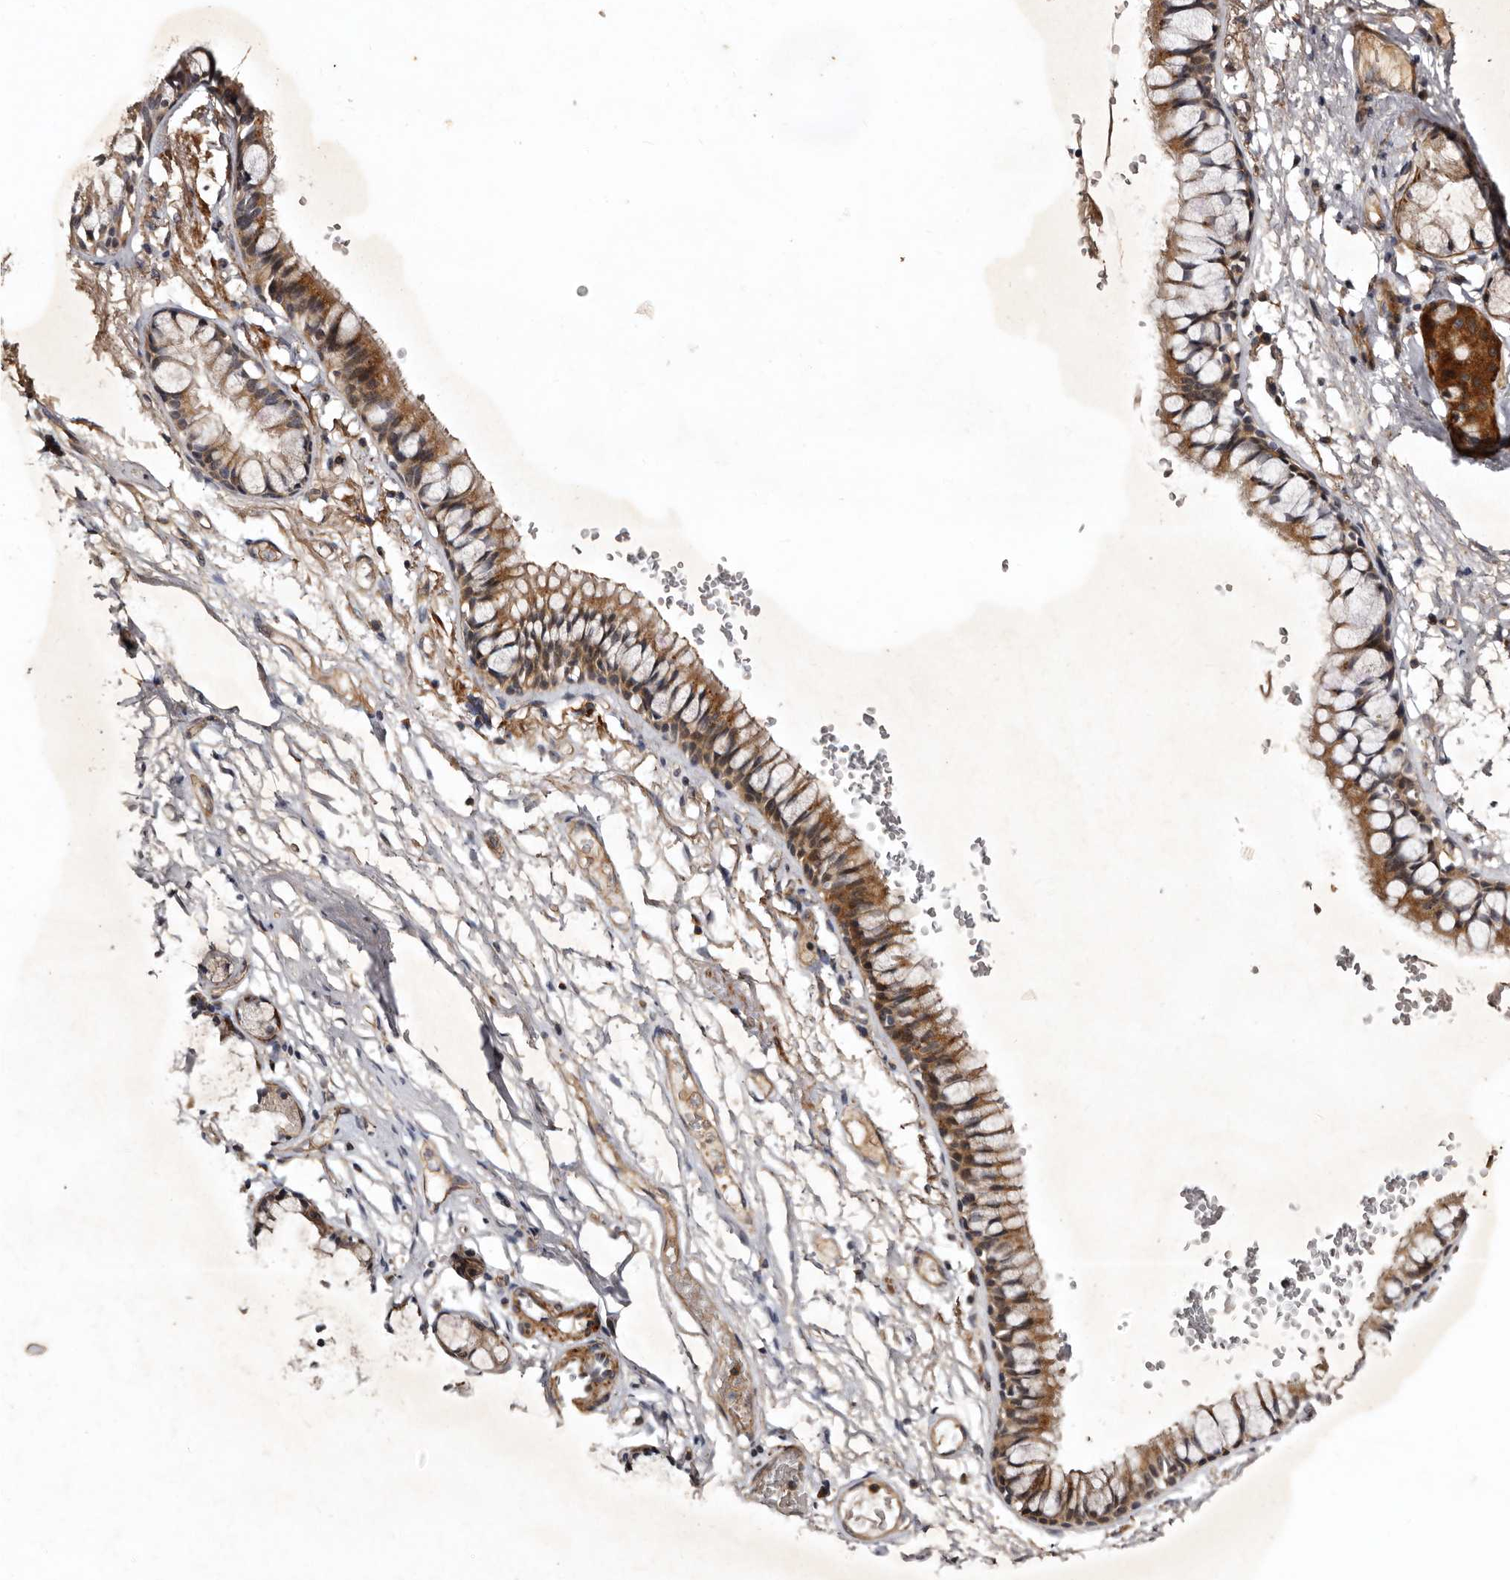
{"staining": {"intensity": "strong", "quantity": ">75%", "location": "cytoplasmic/membranous"}, "tissue": "adipose tissue", "cell_type": "Adipocytes", "image_type": "normal", "snomed": [{"axis": "morphology", "description": "Normal tissue, NOS"}, {"axis": "topography", "description": "Cartilage tissue"}, {"axis": "topography", "description": "Bronchus"}], "caption": "DAB immunohistochemical staining of benign human adipose tissue reveals strong cytoplasmic/membranous protein expression in about >75% of adipocytes. Ihc stains the protein of interest in brown and the nuclei are stained blue.", "gene": "PRKD3", "patient": {"sex": "female", "age": 73}}